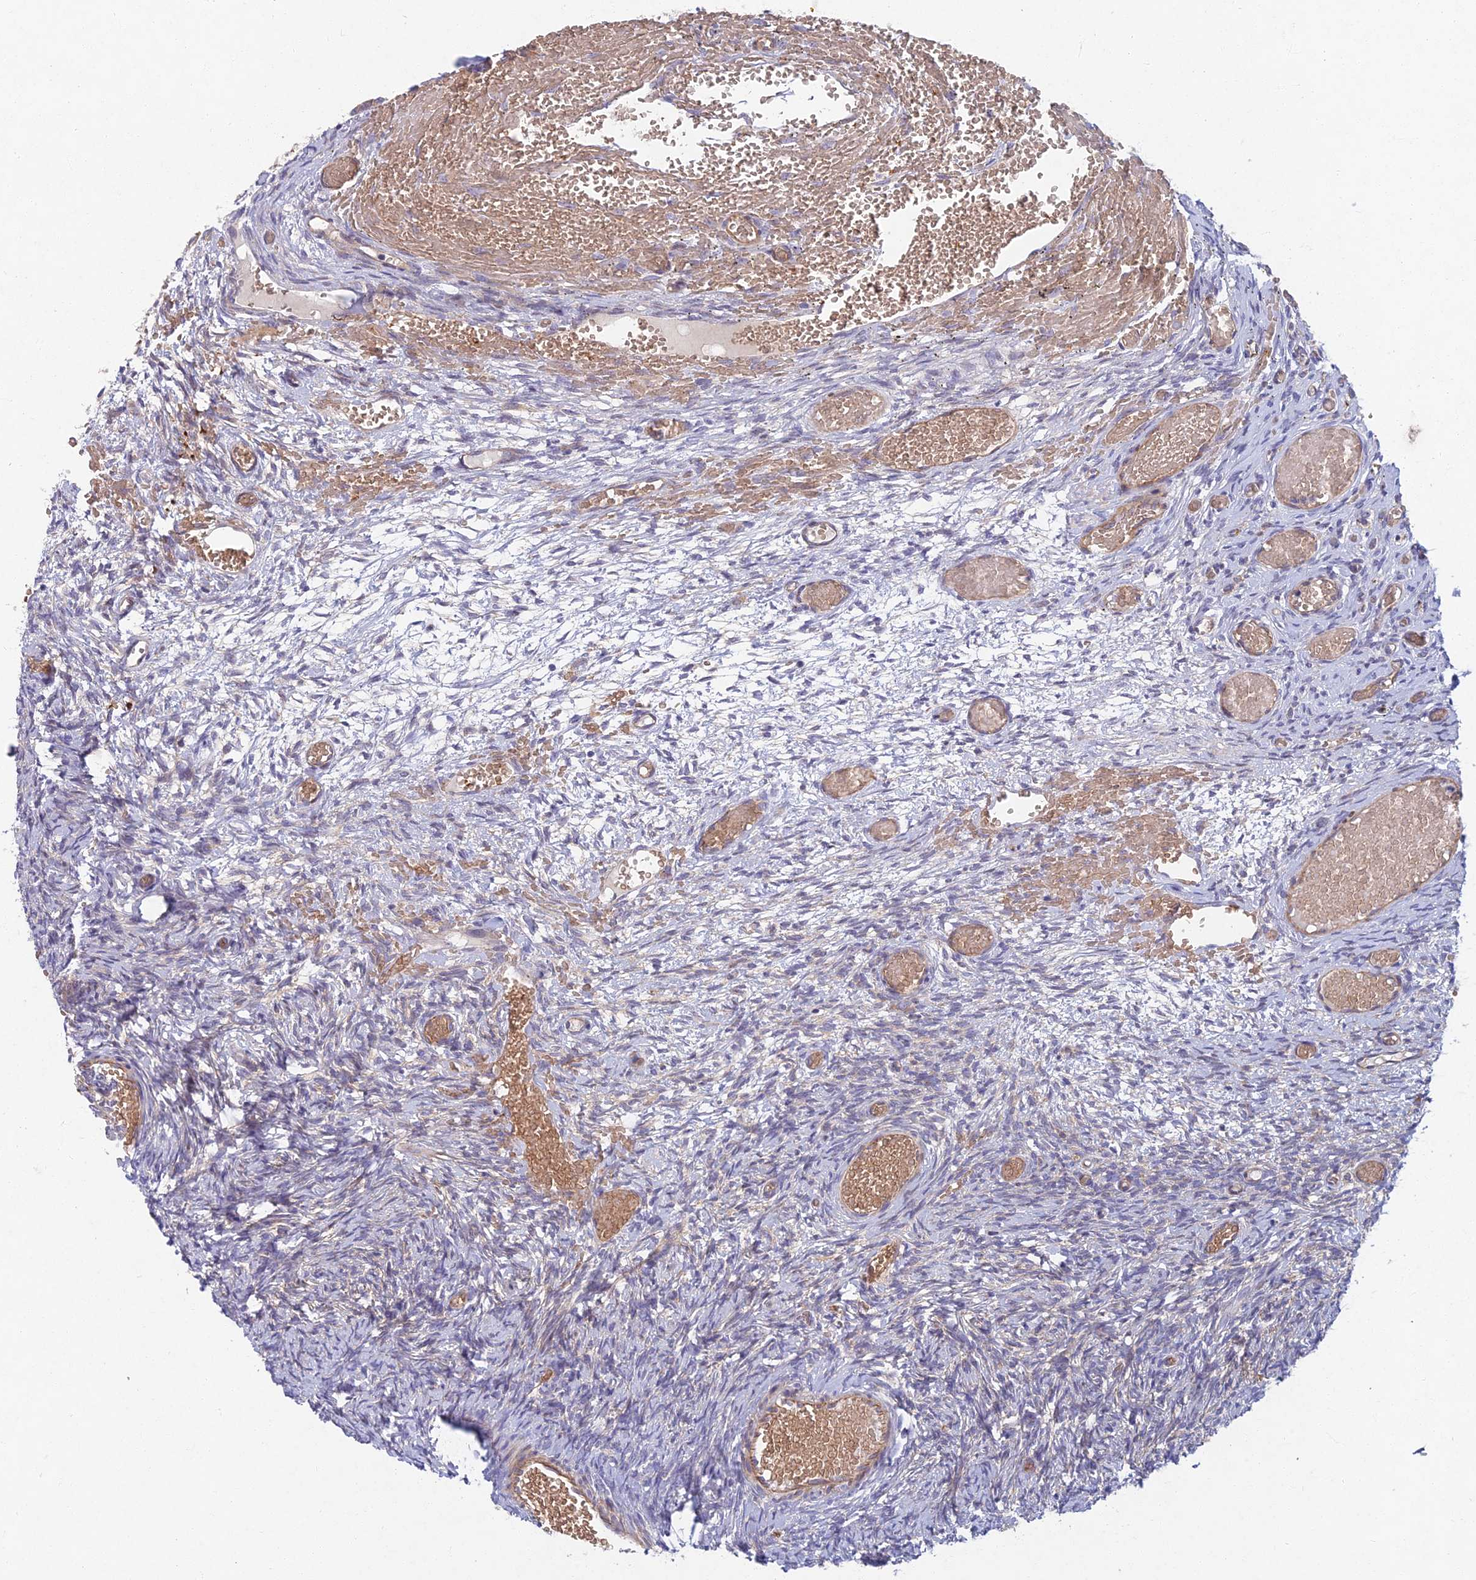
{"staining": {"intensity": "weak", "quantity": "<25%", "location": "cytoplasmic/membranous"}, "tissue": "ovary", "cell_type": "Ovarian stroma cells", "image_type": "normal", "snomed": [{"axis": "morphology", "description": "Adenocarcinoma, NOS"}, {"axis": "topography", "description": "Endometrium"}], "caption": "Ovarian stroma cells are negative for brown protein staining in normal ovary. (Stains: DAB (3,3'-diaminobenzidine) immunohistochemistry (IHC) with hematoxylin counter stain, Microscopy: brightfield microscopy at high magnification).", "gene": "RHBDL2", "patient": {"sex": "female", "age": 32}}